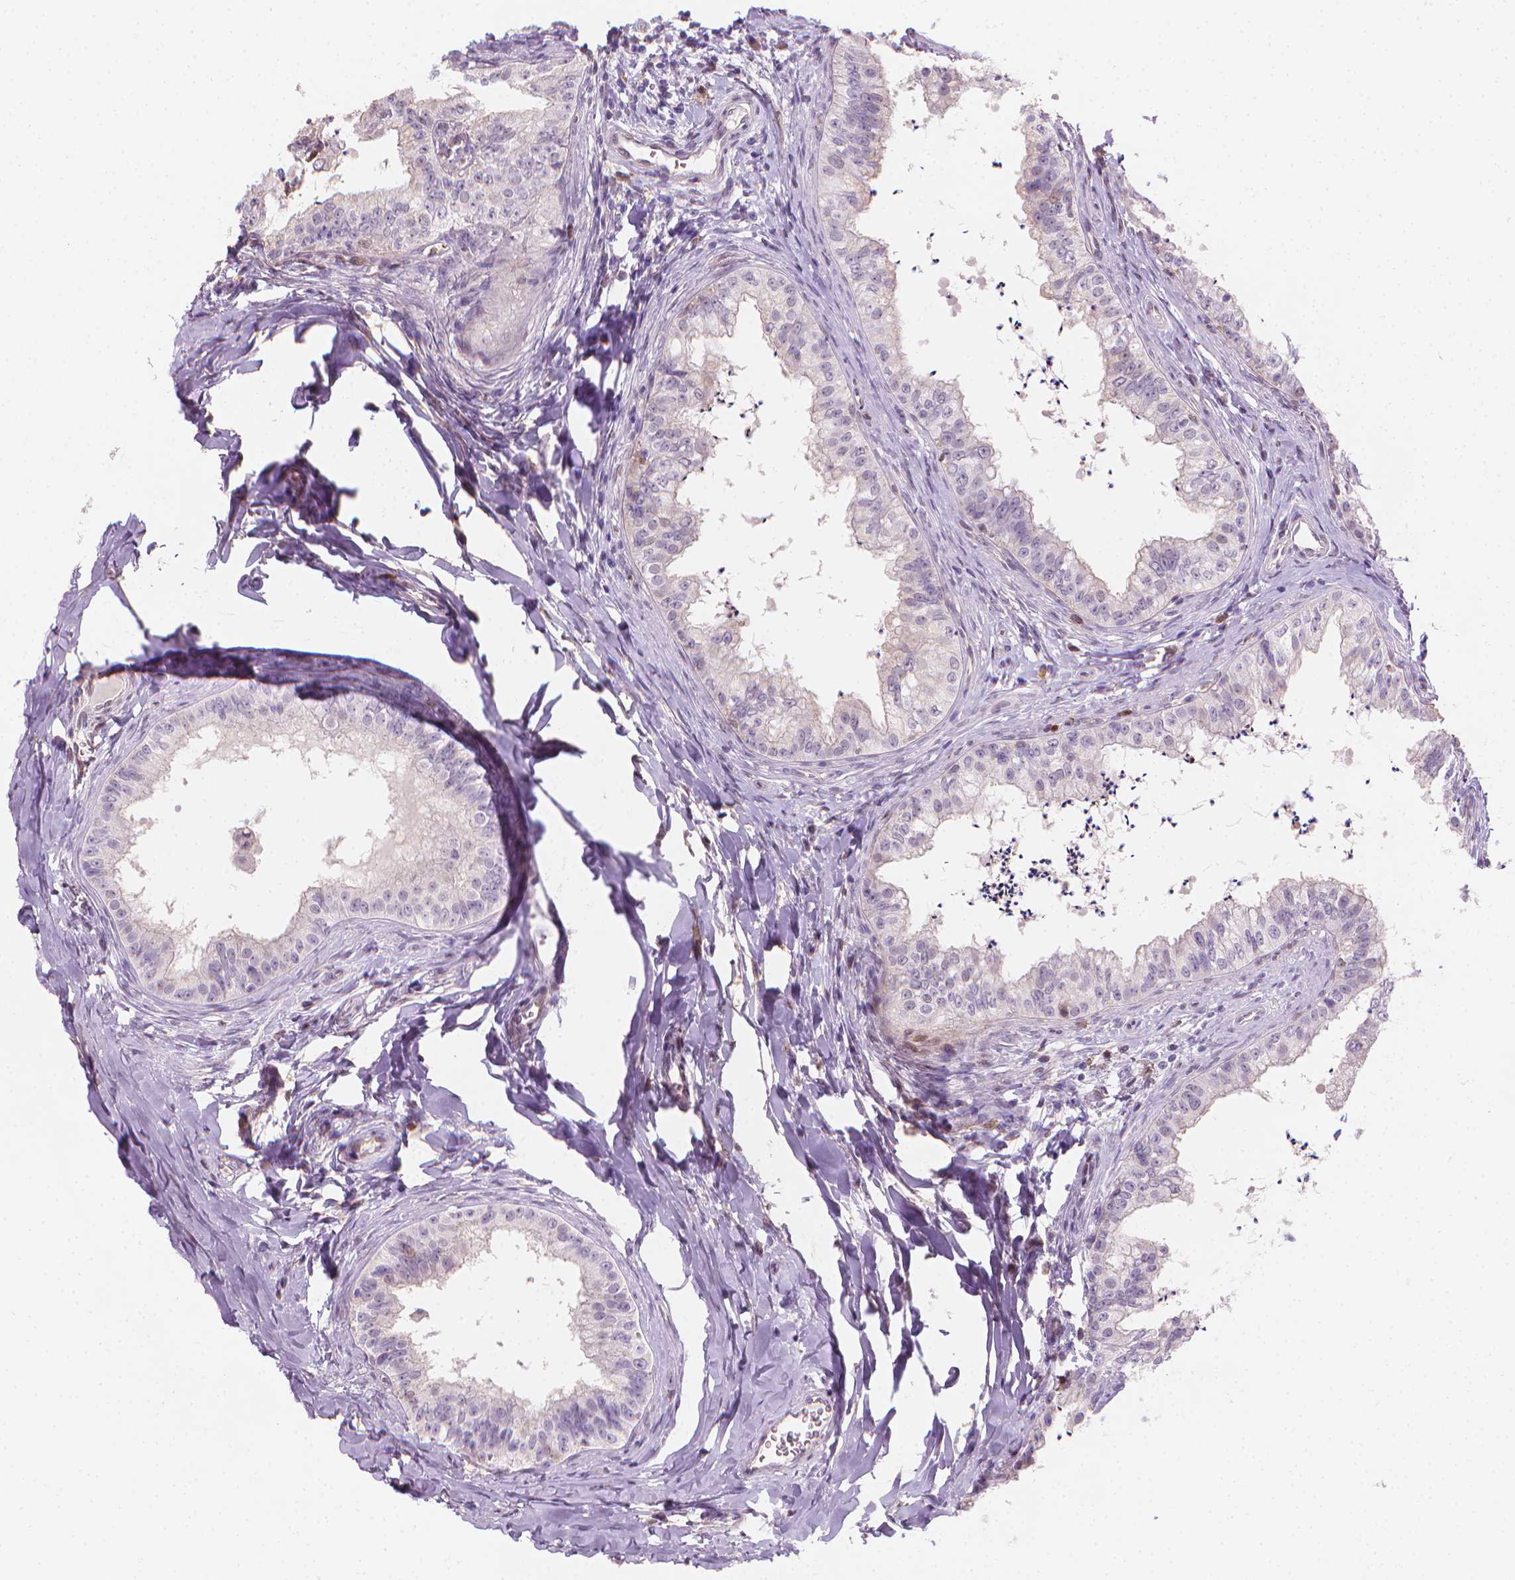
{"staining": {"intensity": "negative", "quantity": "none", "location": "none"}, "tissue": "epididymis", "cell_type": "Glandular cells", "image_type": "normal", "snomed": [{"axis": "morphology", "description": "Normal tissue, NOS"}, {"axis": "topography", "description": "Epididymis"}], "caption": "An immunohistochemistry micrograph of benign epididymis is shown. There is no staining in glandular cells of epididymis.", "gene": "TNFAIP2", "patient": {"sex": "male", "age": 24}}